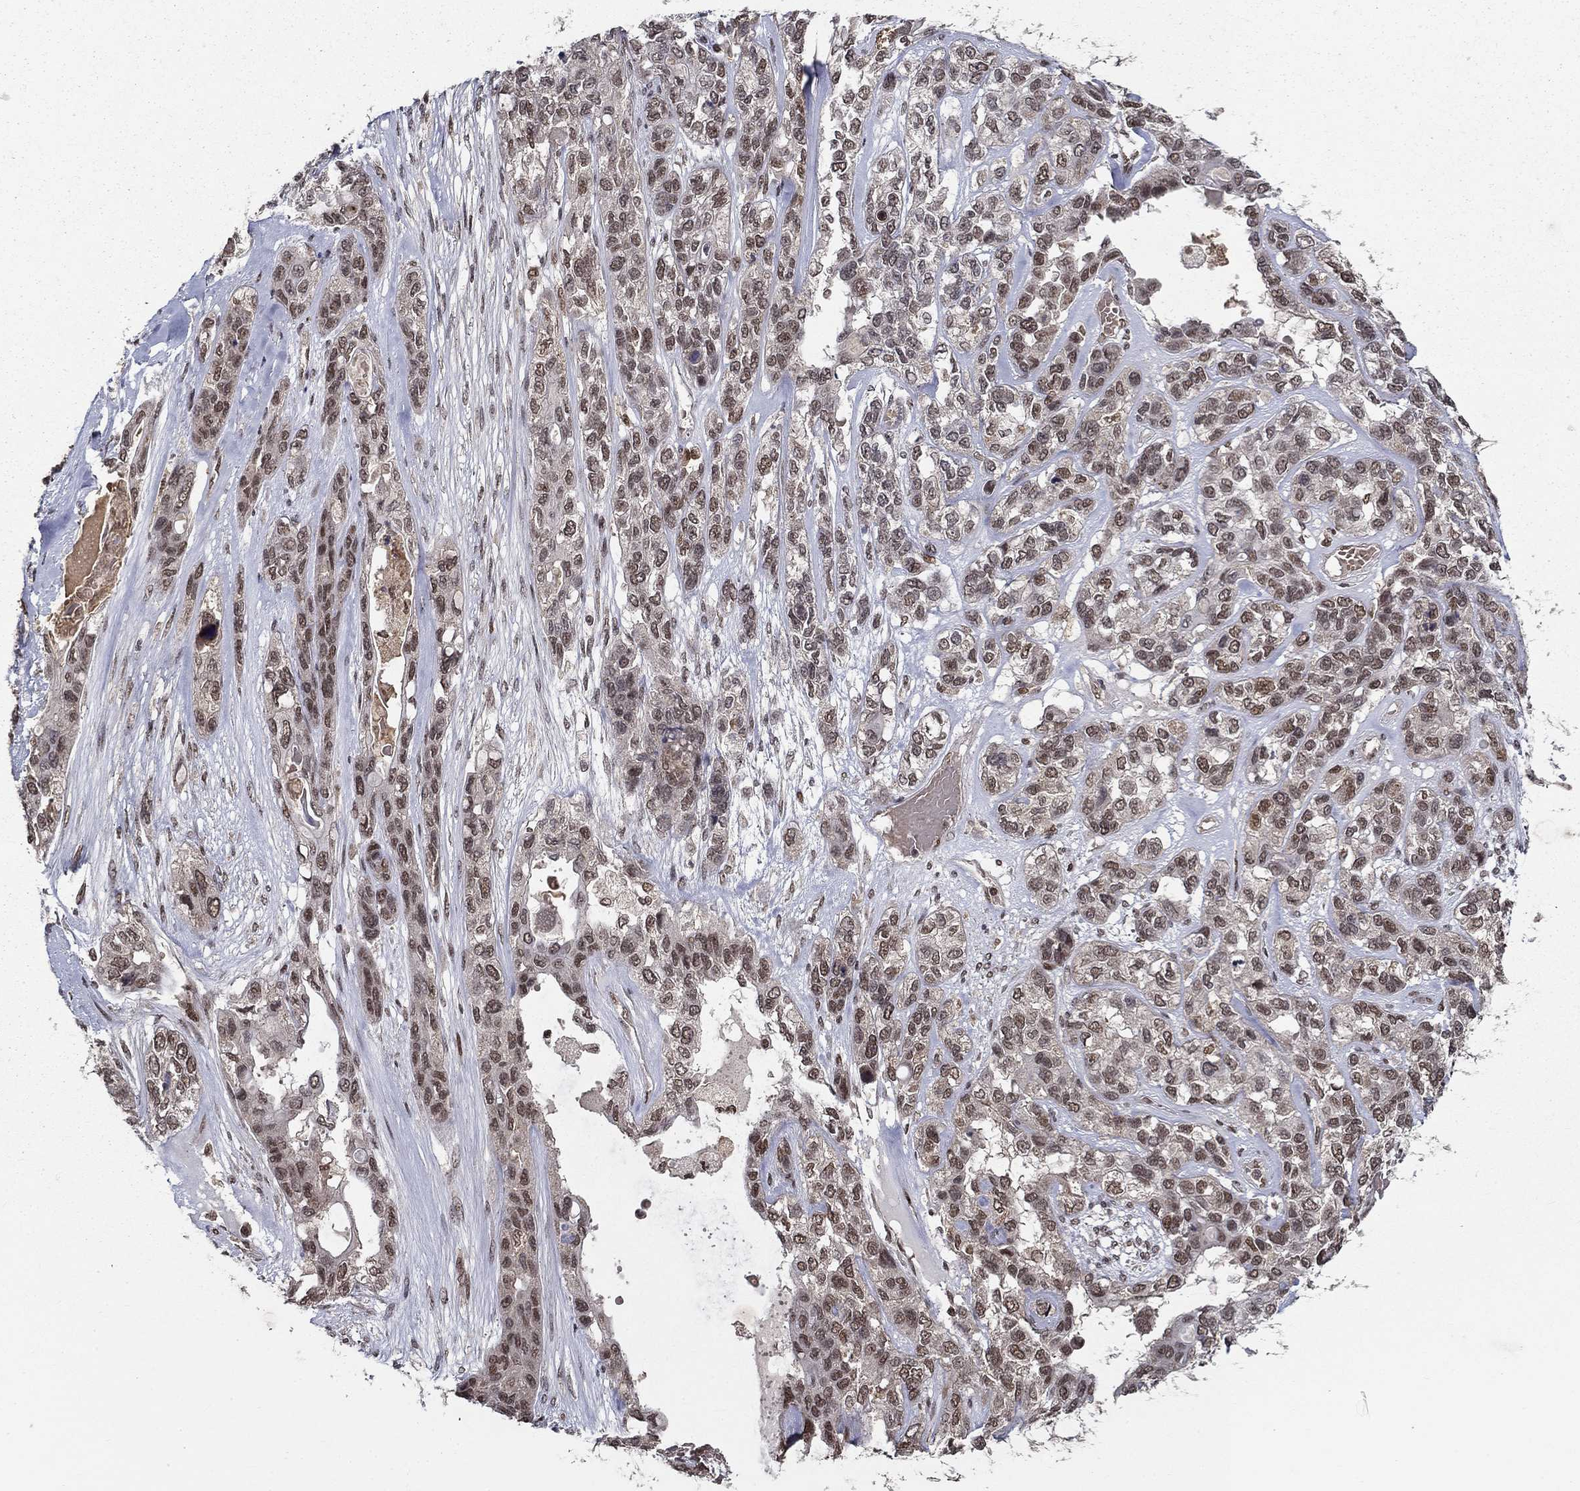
{"staining": {"intensity": "weak", "quantity": "<25%", "location": "nuclear"}, "tissue": "lung cancer", "cell_type": "Tumor cells", "image_type": "cancer", "snomed": [{"axis": "morphology", "description": "Squamous cell carcinoma, NOS"}, {"axis": "topography", "description": "Lung"}], "caption": "Protein analysis of lung squamous cell carcinoma reveals no significant positivity in tumor cells.", "gene": "CDCA7L", "patient": {"sex": "female", "age": 70}}